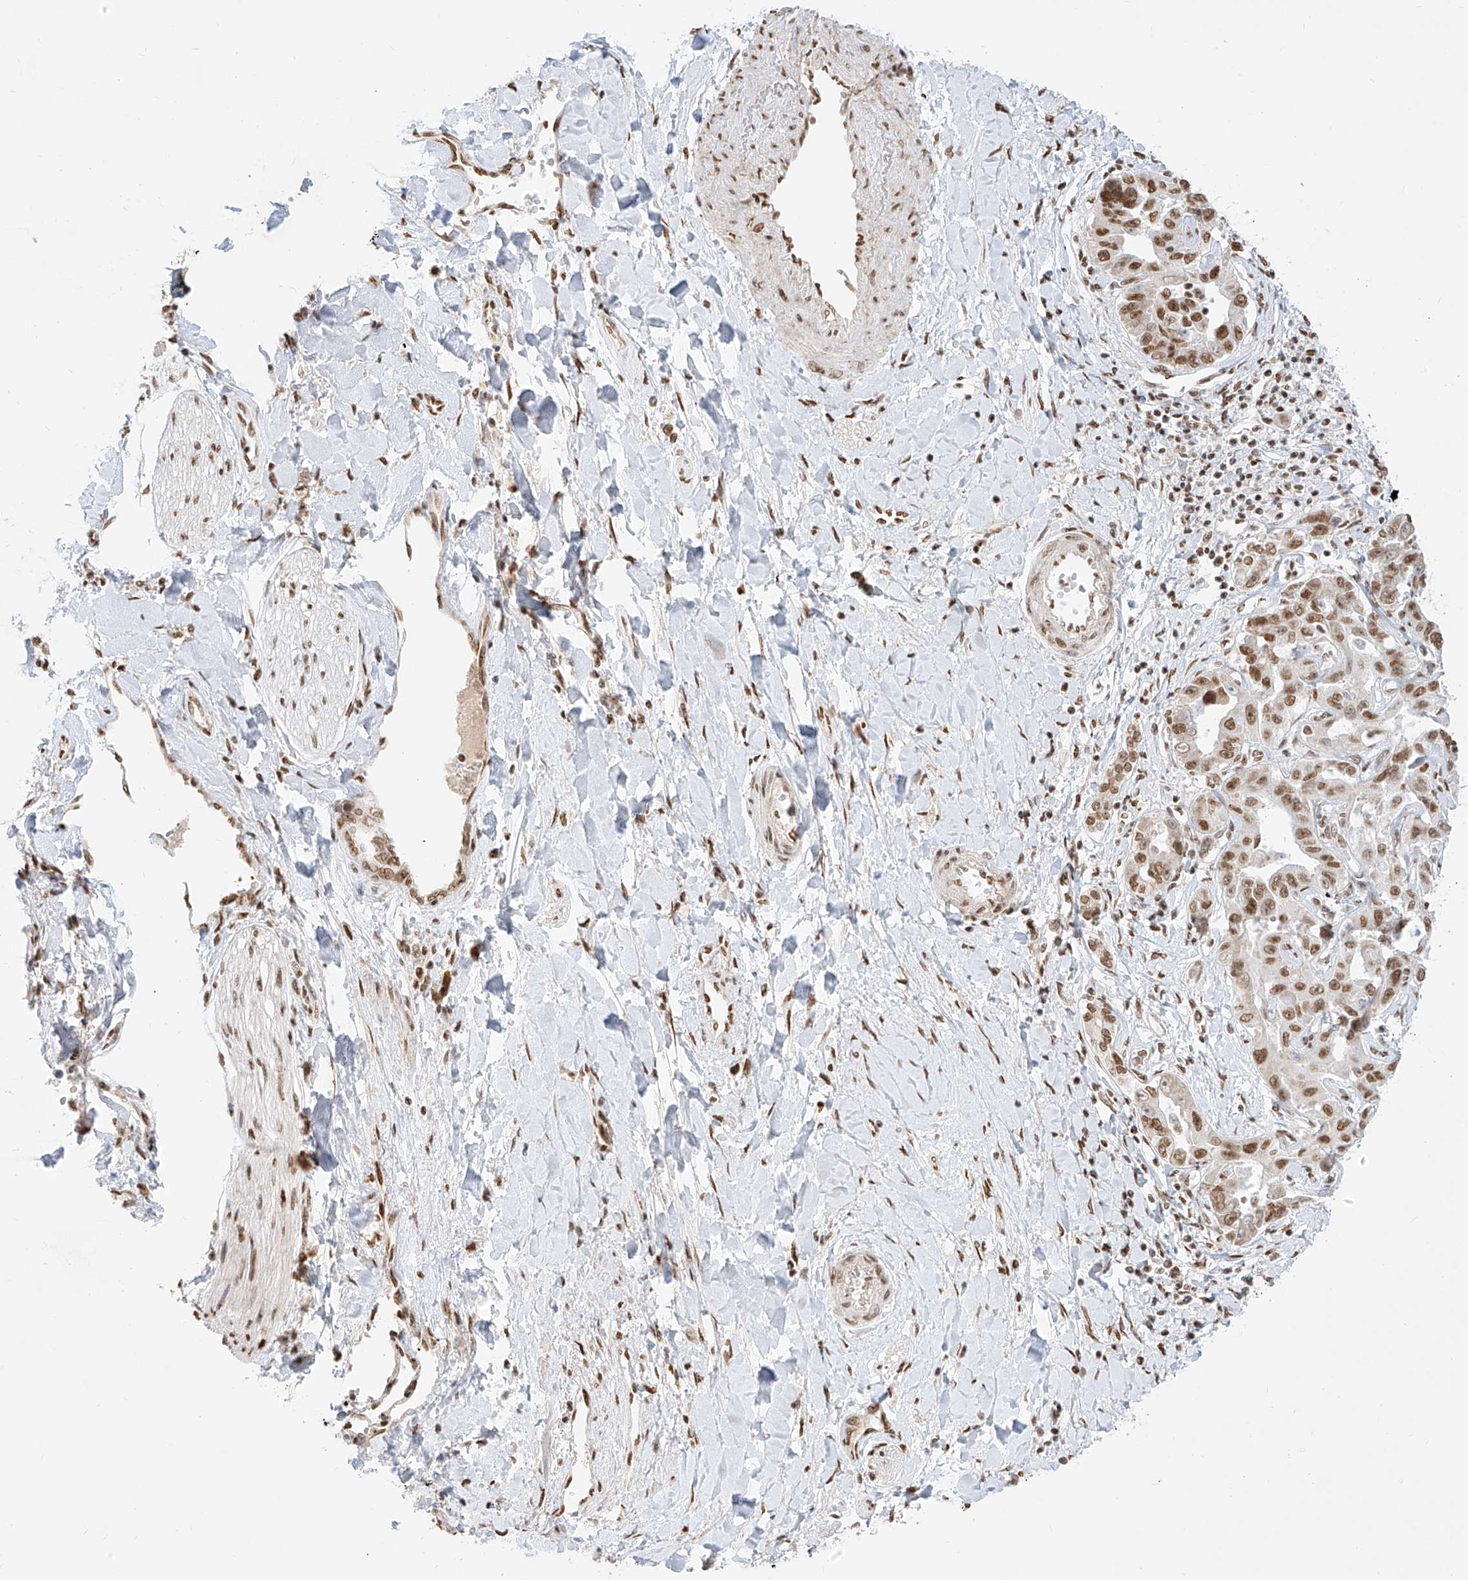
{"staining": {"intensity": "moderate", "quantity": ">75%", "location": "cytoplasmic/membranous"}, "tissue": "liver cancer", "cell_type": "Tumor cells", "image_type": "cancer", "snomed": [{"axis": "morphology", "description": "Cholangiocarcinoma"}, {"axis": "topography", "description": "Liver"}], "caption": "The micrograph demonstrates immunohistochemical staining of liver cancer. There is moderate cytoplasmic/membranous positivity is seen in about >75% of tumor cells.", "gene": "NHSL1", "patient": {"sex": "male", "age": 59}}